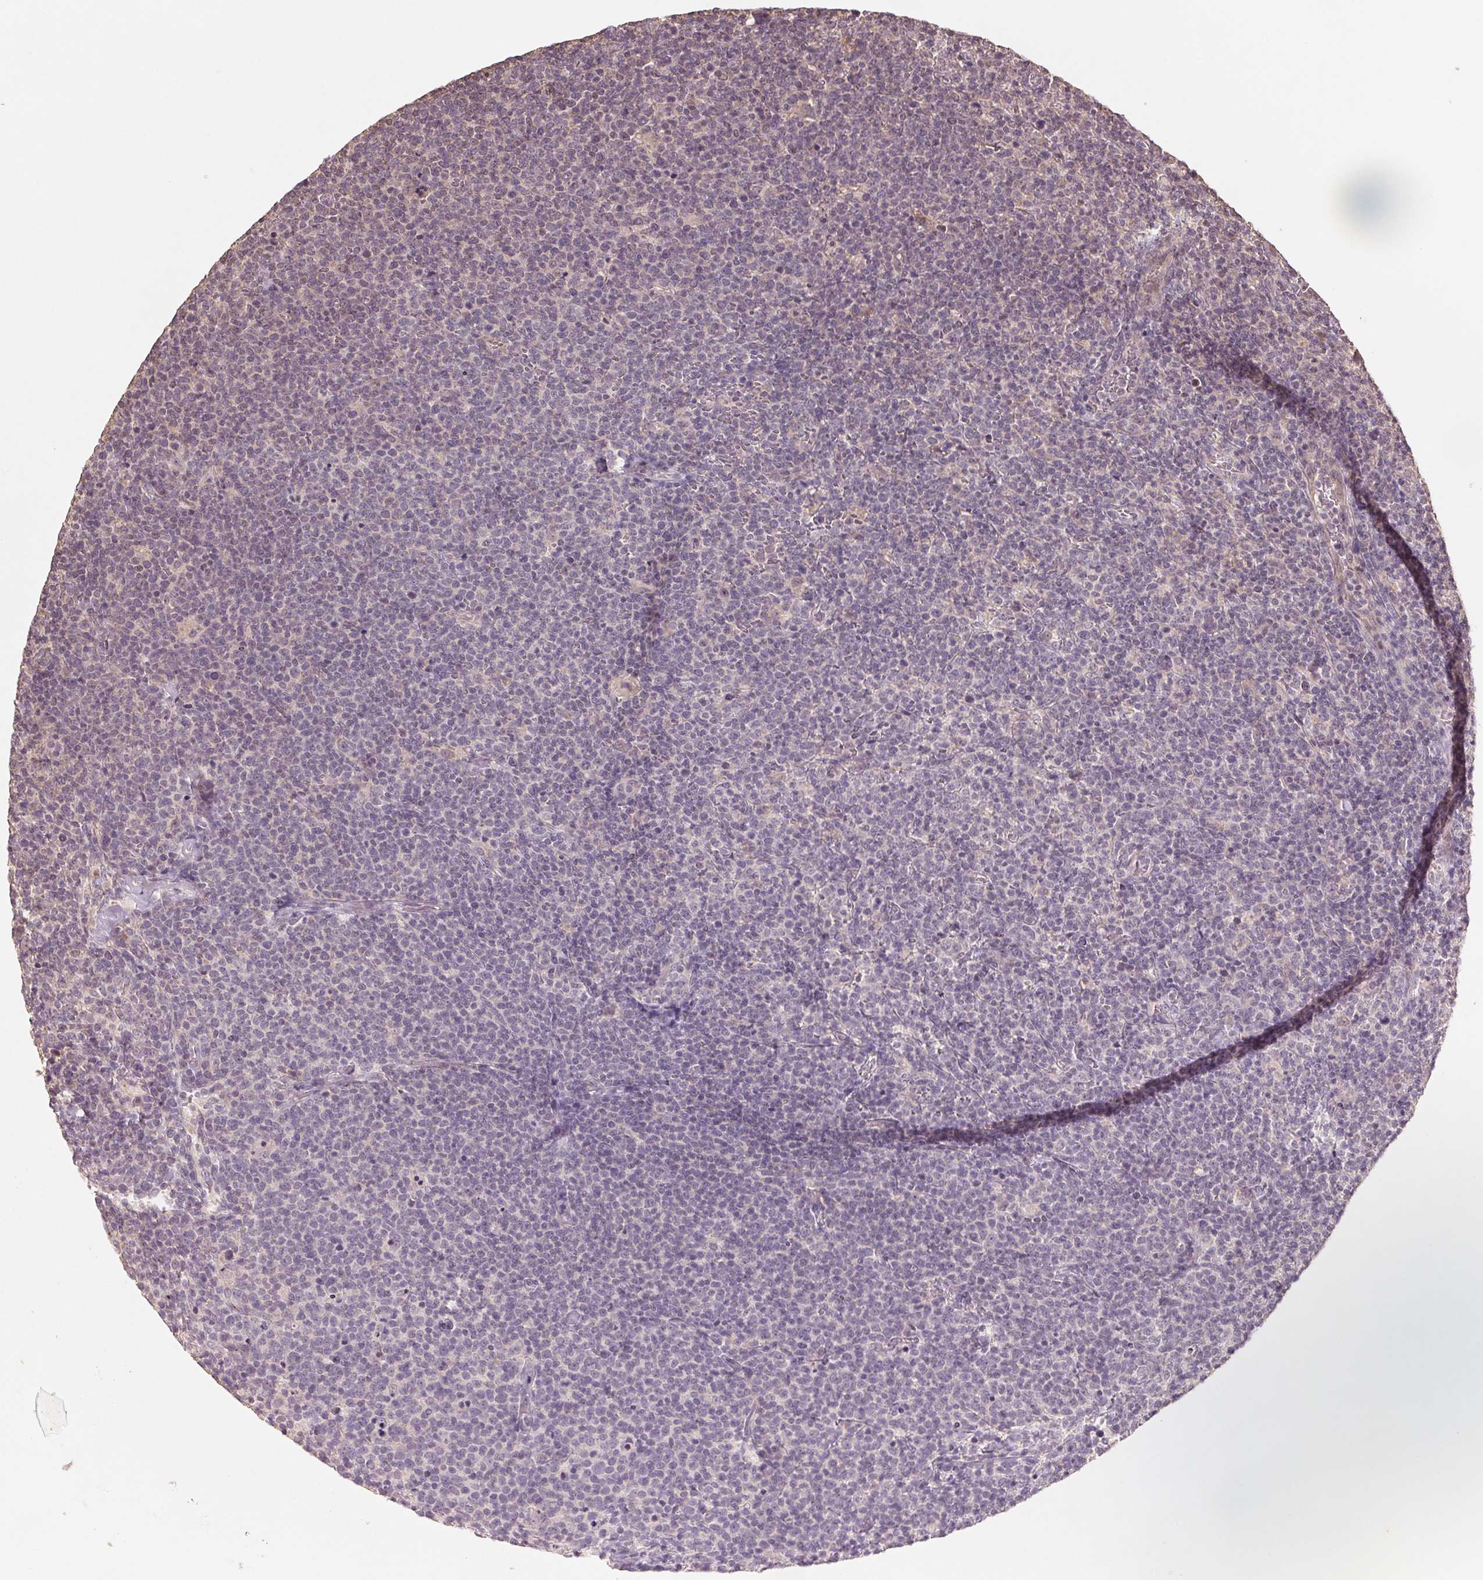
{"staining": {"intensity": "negative", "quantity": "none", "location": "none"}, "tissue": "lymphoma", "cell_type": "Tumor cells", "image_type": "cancer", "snomed": [{"axis": "morphology", "description": "Malignant lymphoma, non-Hodgkin's type, High grade"}, {"axis": "topography", "description": "Lymph node"}], "caption": "IHC photomicrograph of lymphoma stained for a protein (brown), which demonstrates no expression in tumor cells.", "gene": "COX14", "patient": {"sex": "male", "age": 61}}